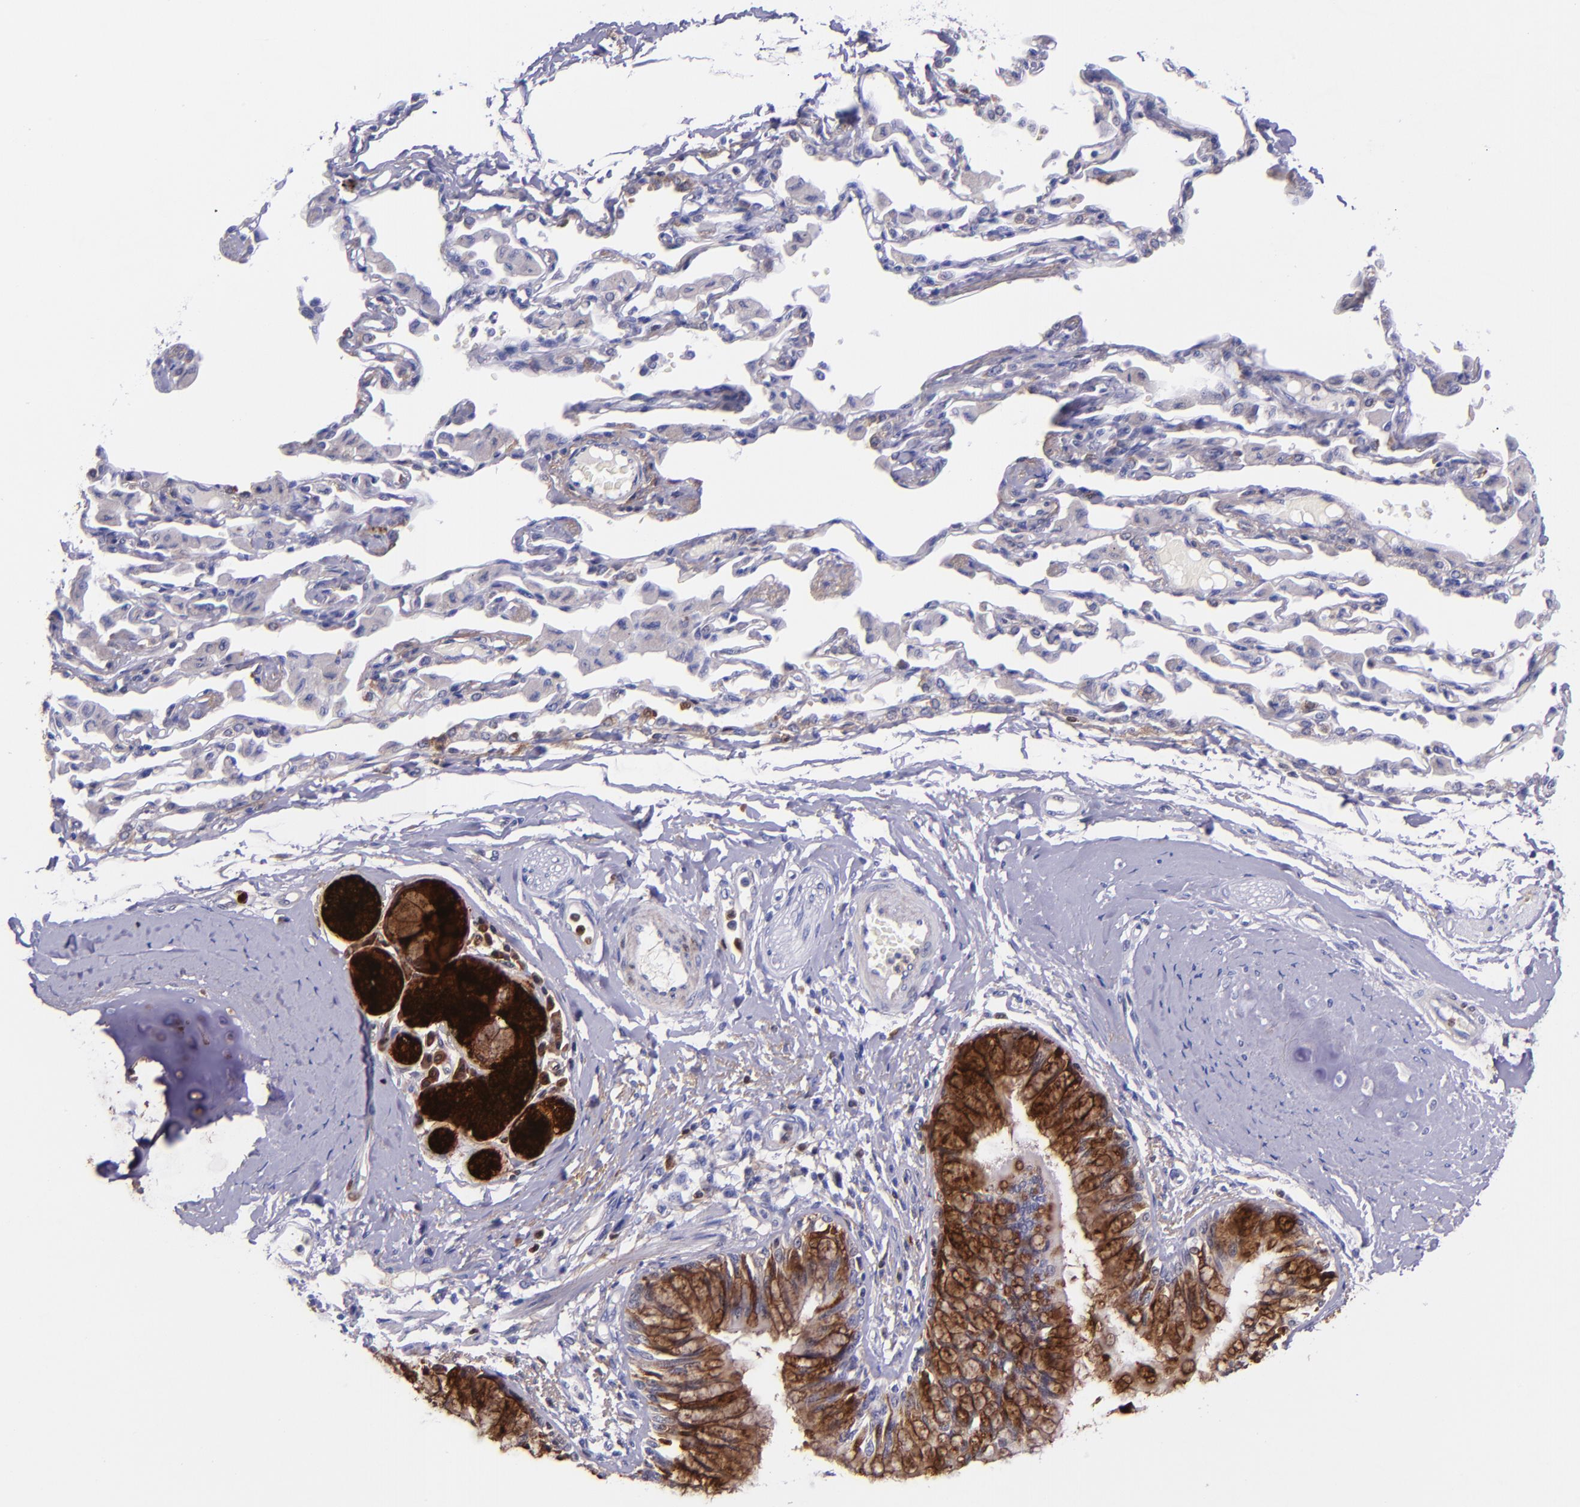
{"staining": {"intensity": "moderate", "quantity": "25%-75%", "location": "cytoplasmic/membranous"}, "tissue": "bronchus", "cell_type": "Respiratory epithelial cells", "image_type": "normal", "snomed": [{"axis": "morphology", "description": "Normal tissue, NOS"}, {"axis": "topography", "description": "Cartilage tissue"}, {"axis": "topography", "description": "Bronchus"}, {"axis": "topography", "description": "Lung"}, {"axis": "topography", "description": "Peripheral nerve tissue"}], "caption": "High-power microscopy captured an immunohistochemistry histopathology image of benign bronchus, revealing moderate cytoplasmic/membranous expression in approximately 25%-75% of respiratory epithelial cells. (Brightfield microscopy of DAB IHC at high magnification).", "gene": "SLPI", "patient": {"sex": "female", "age": 49}}